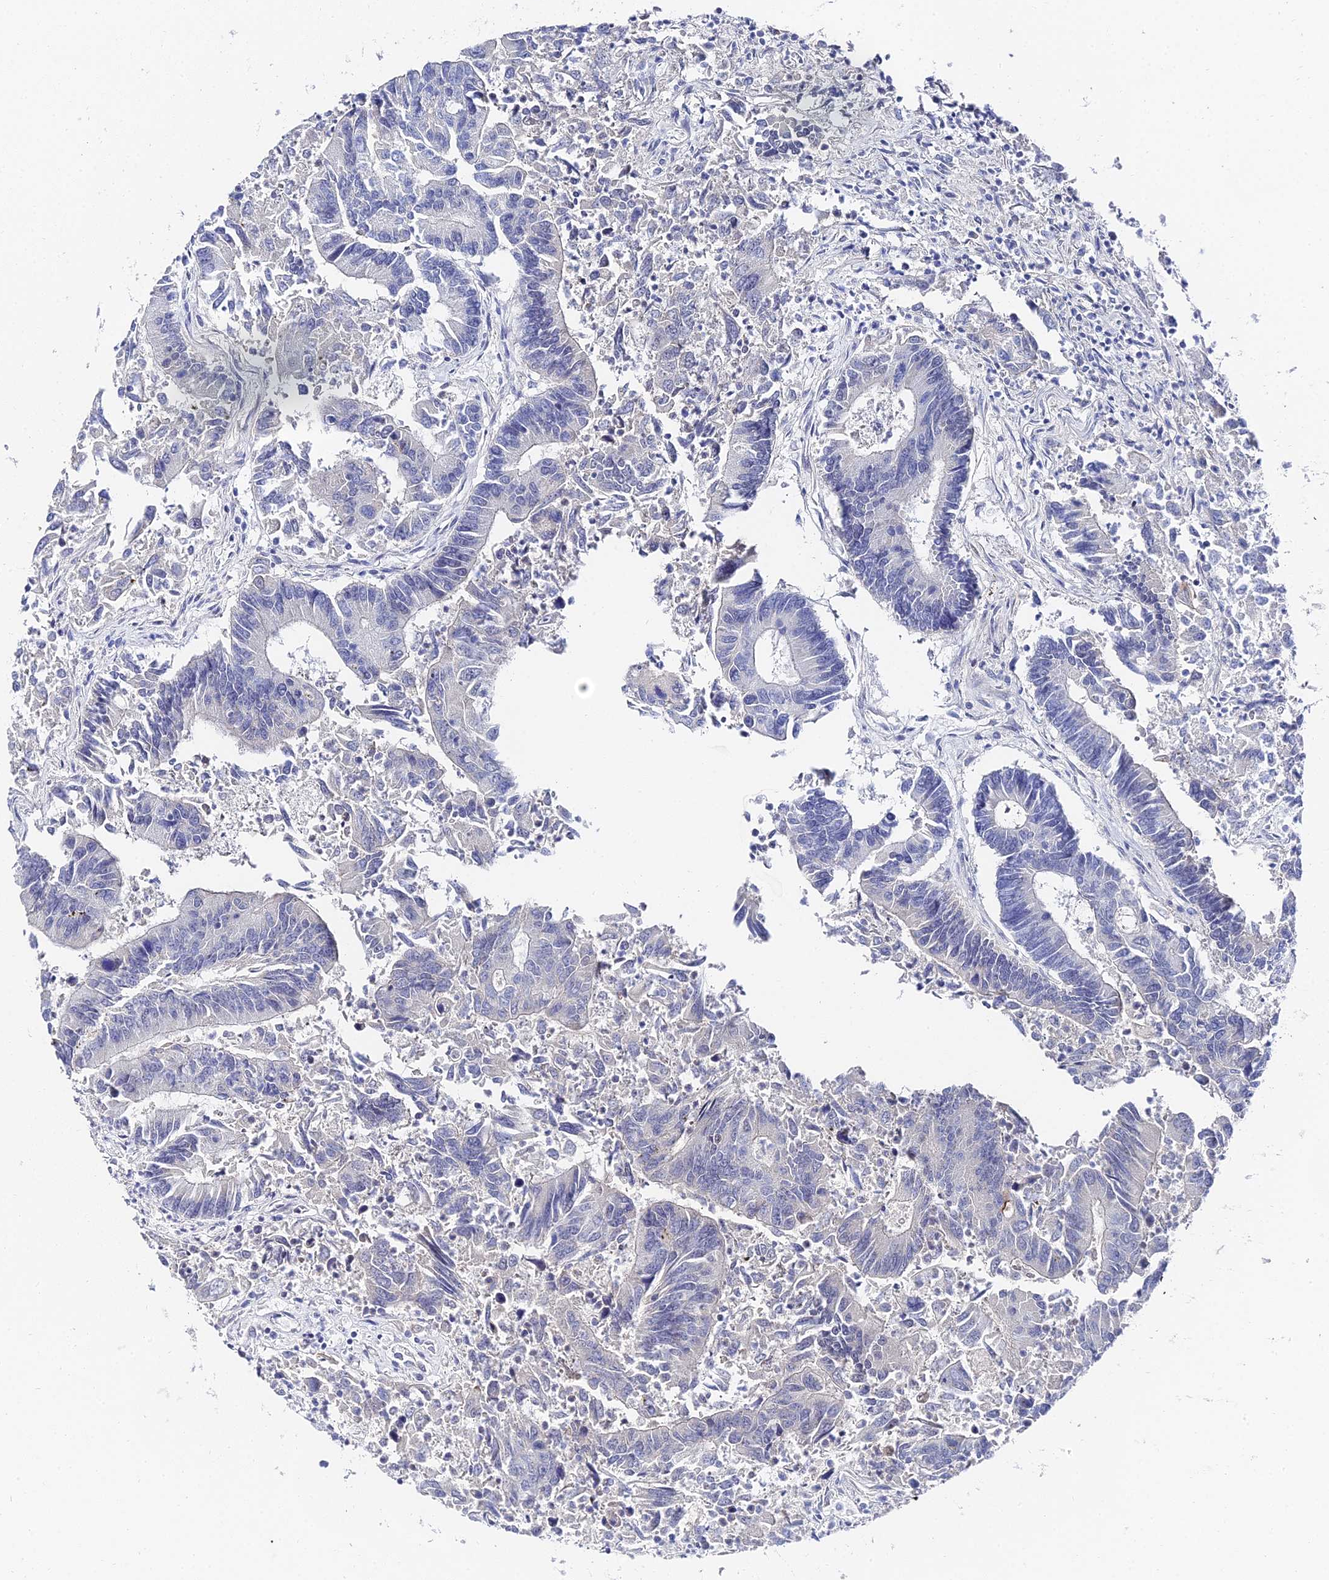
{"staining": {"intensity": "negative", "quantity": "none", "location": "none"}, "tissue": "colorectal cancer", "cell_type": "Tumor cells", "image_type": "cancer", "snomed": [{"axis": "morphology", "description": "Adenocarcinoma, NOS"}, {"axis": "topography", "description": "Colon"}], "caption": "A photomicrograph of adenocarcinoma (colorectal) stained for a protein demonstrates no brown staining in tumor cells.", "gene": "KRT17", "patient": {"sex": "female", "age": 67}}